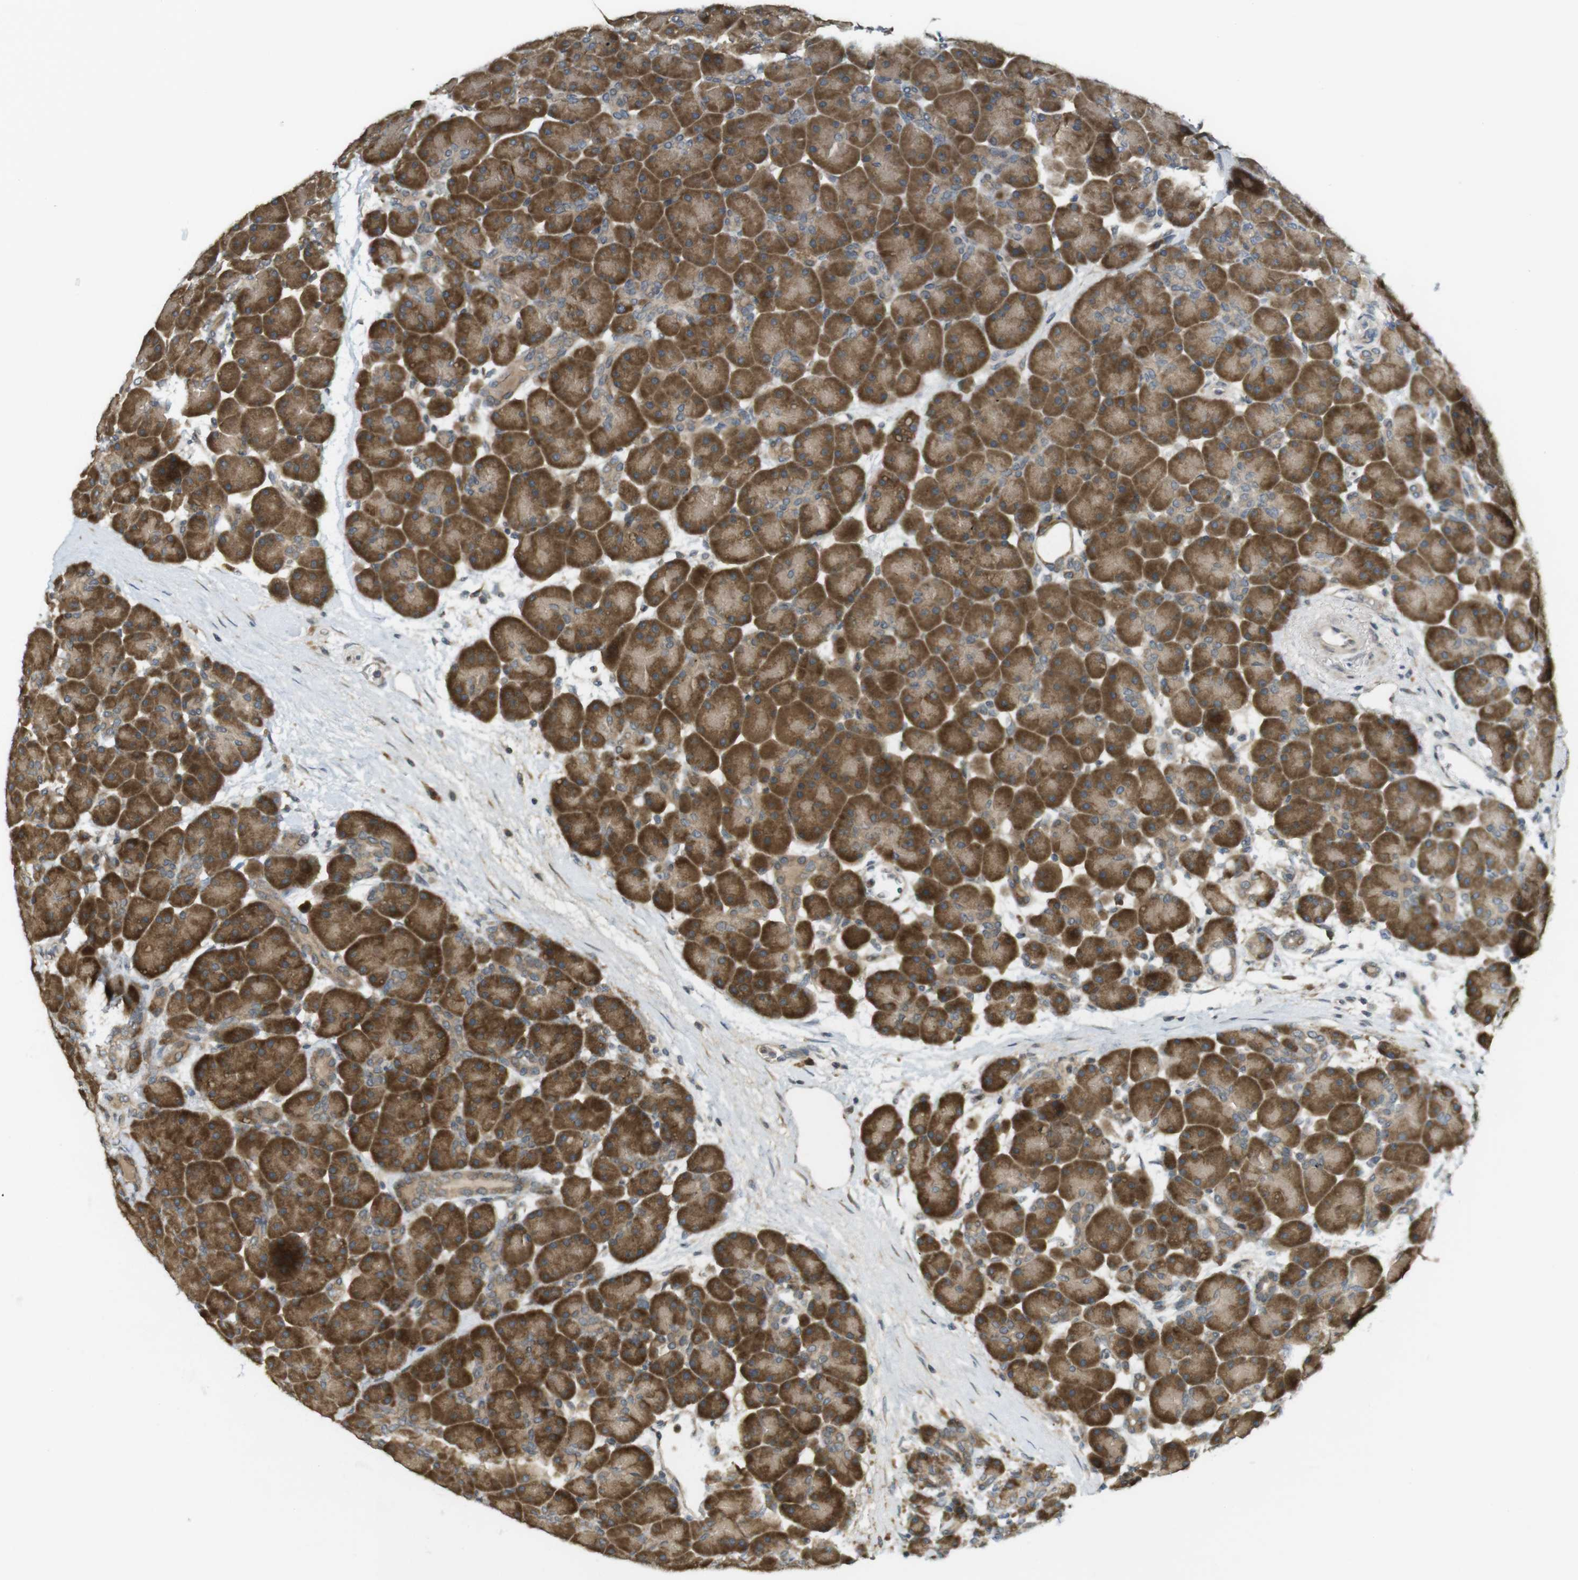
{"staining": {"intensity": "strong", "quantity": ">75%", "location": "cytoplasmic/membranous"}, "tissue": "pancreas", "cell_type": "Exocrine glandular cells", "image_type": "normal", "snomed": [{"axis": "morphology", "description": "Normal tissue, NOS"}, {"axis": "topography", "description": "Pancreas"}], "caption": "This image exhibits immunohistochemistry staining of benign pancreas, with high strong cytoplasmic/membranous expression in about >75% of exocrine glandular cells.", "gene": "CLRN3", "patient": {"sex": "male", "age": 66}}